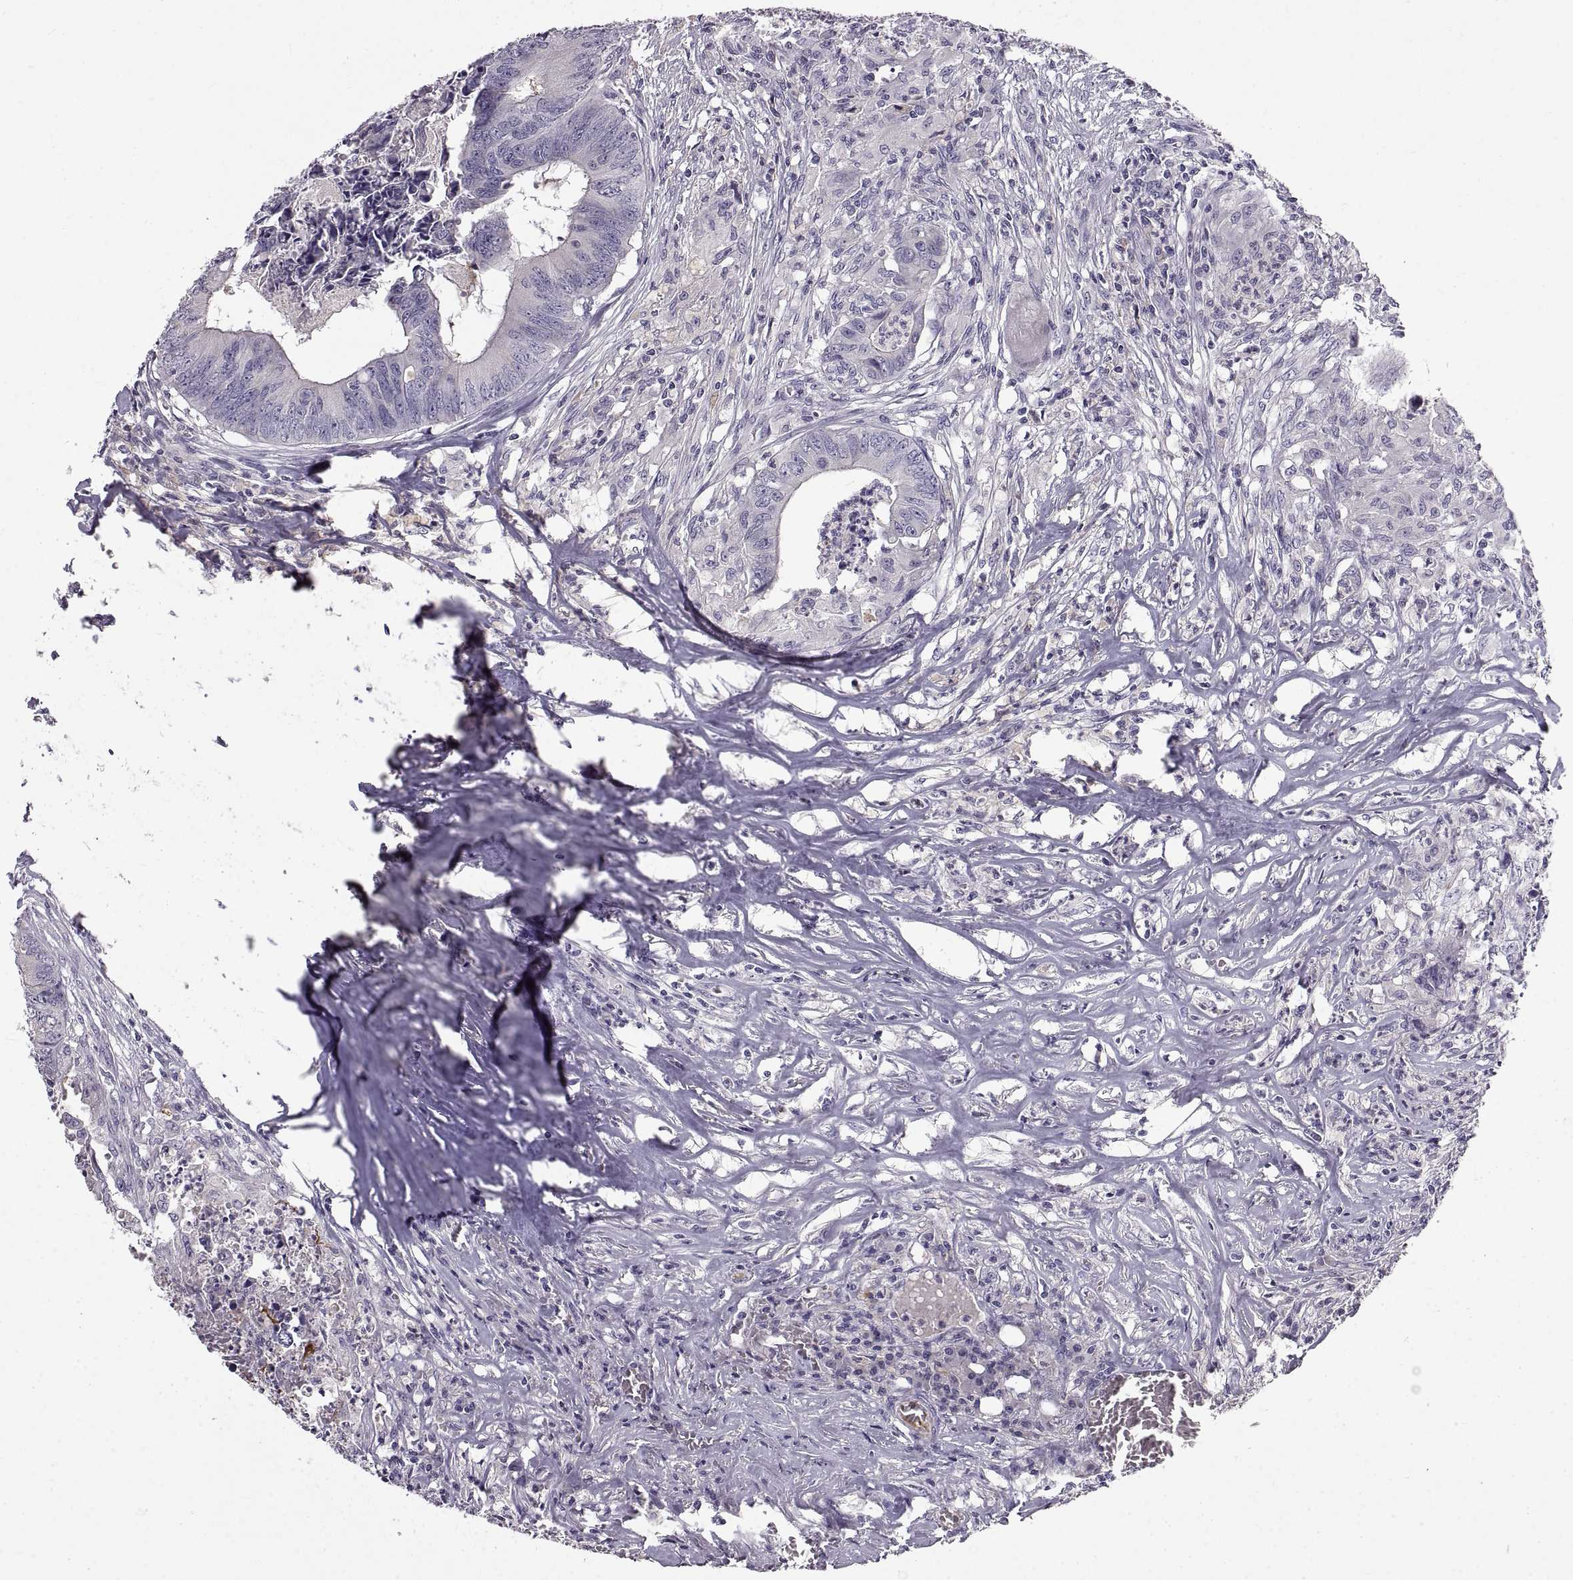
{"staining": {"intensity": "negative", "quantity": "none", "location": "none"}, "tissue": "colorectal cancer", "cell_type": "Tumor cells", "image_type": "cancer", "snomed": [{"axis": "morphology", "description": "Adenocarcinoma, NOS"}, {"axis": "topography", "description": "Colon"}], "caption": "There is no significant staining in tumor cells of colorectal adenocarcinoma.", "gene": "ADAM32", "patient": {"sex": "male", "age": 84}}